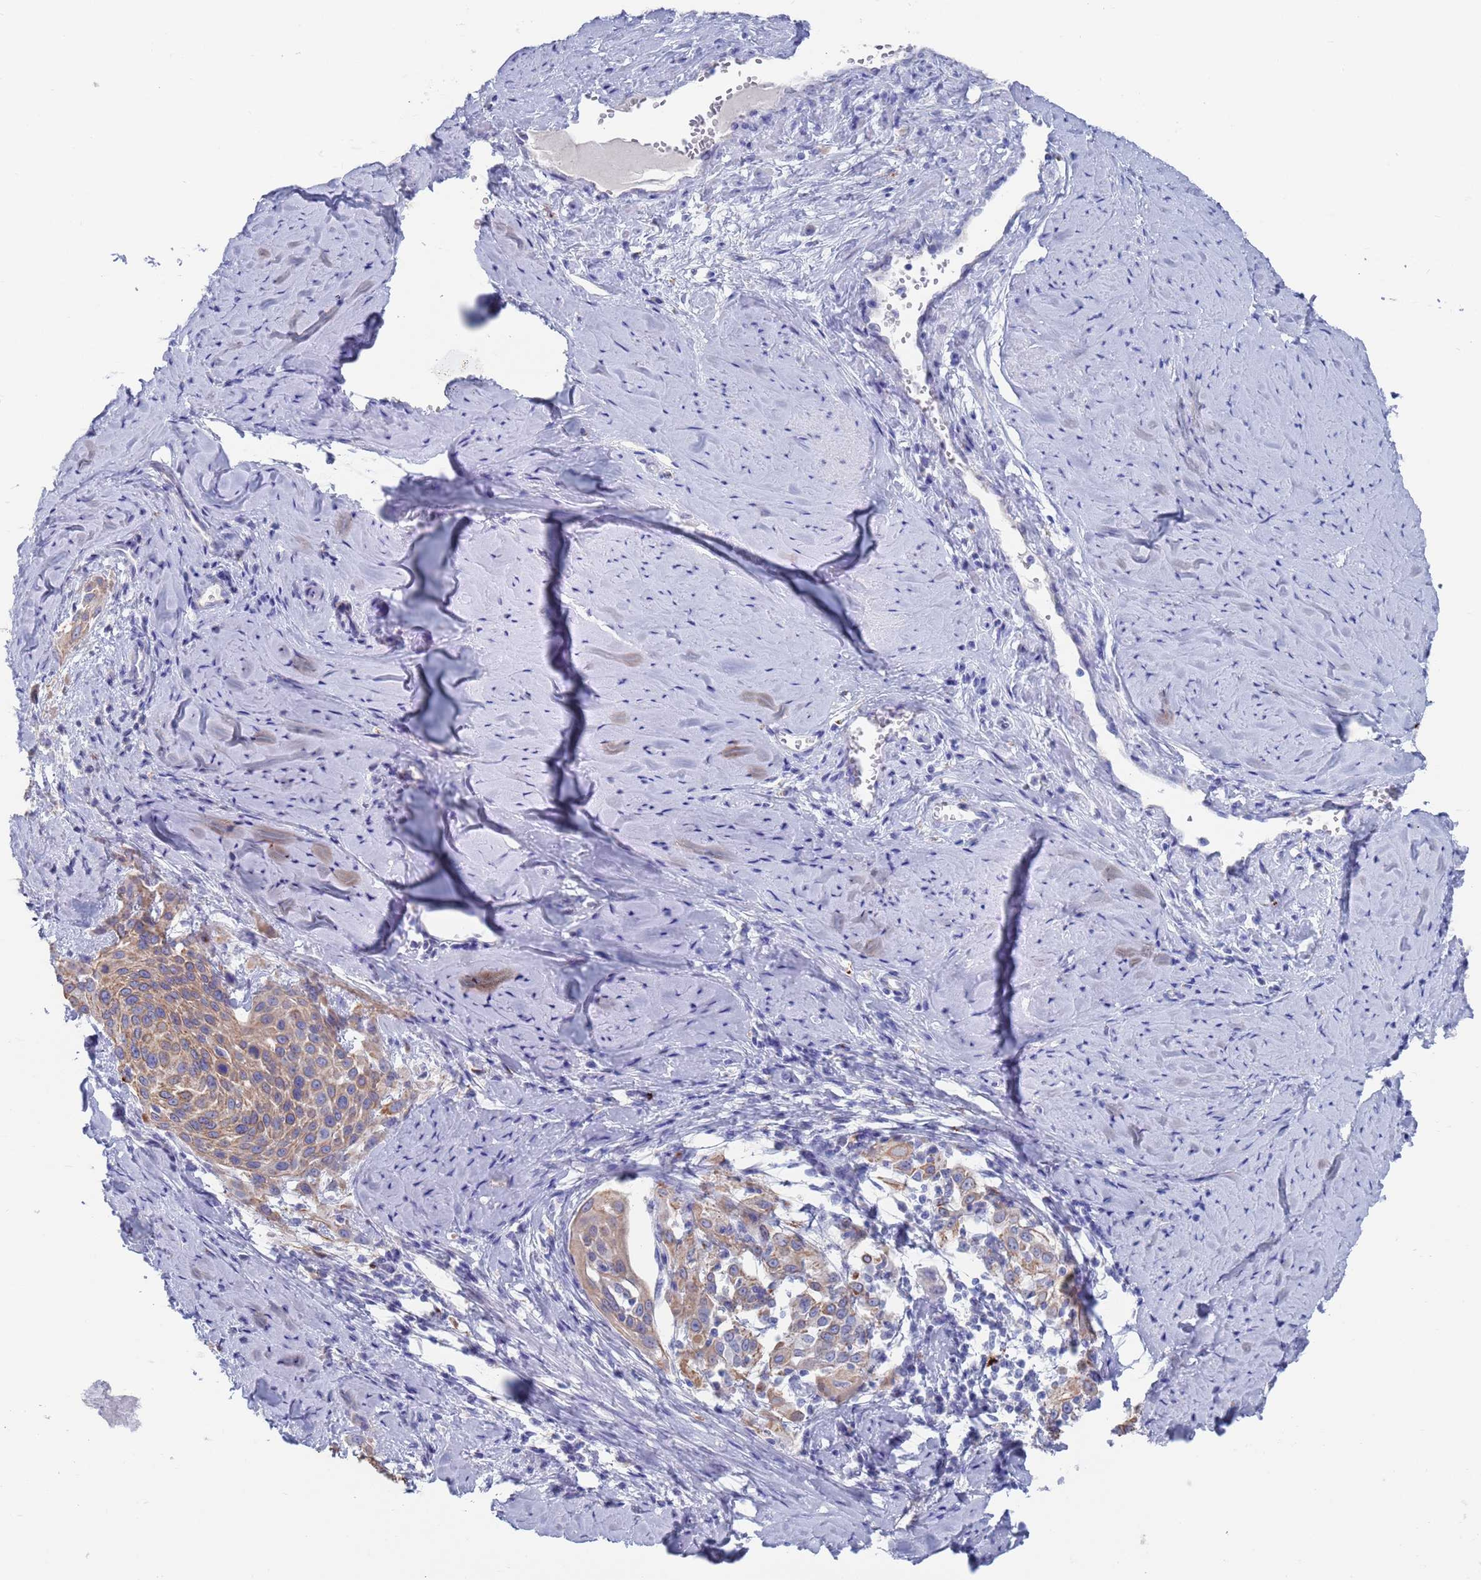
{"staining": {"intensity": "moderate", "quantity": "25%-75%", "location": "cytoplasmic/membranous"}, "tissue": "cervical cancer", "cell_type": "Tumor cells", "image_type": "cancer", "snomed": [{"axis": "morphology", "description": "Squamous cell carcinoma, NOS"}, {"axis": "topography", "description": "Cervix"}], "caption": "Cervical cancer tissue demonstrates moderate cytoplasmic/membranous positivity in about 25%-75% of tumor cells (brown staining indicates protein expression, while blue staining denotes nuclei).", "gene": "FUCA1", "patient": {"sex": "female", "age": 44}}